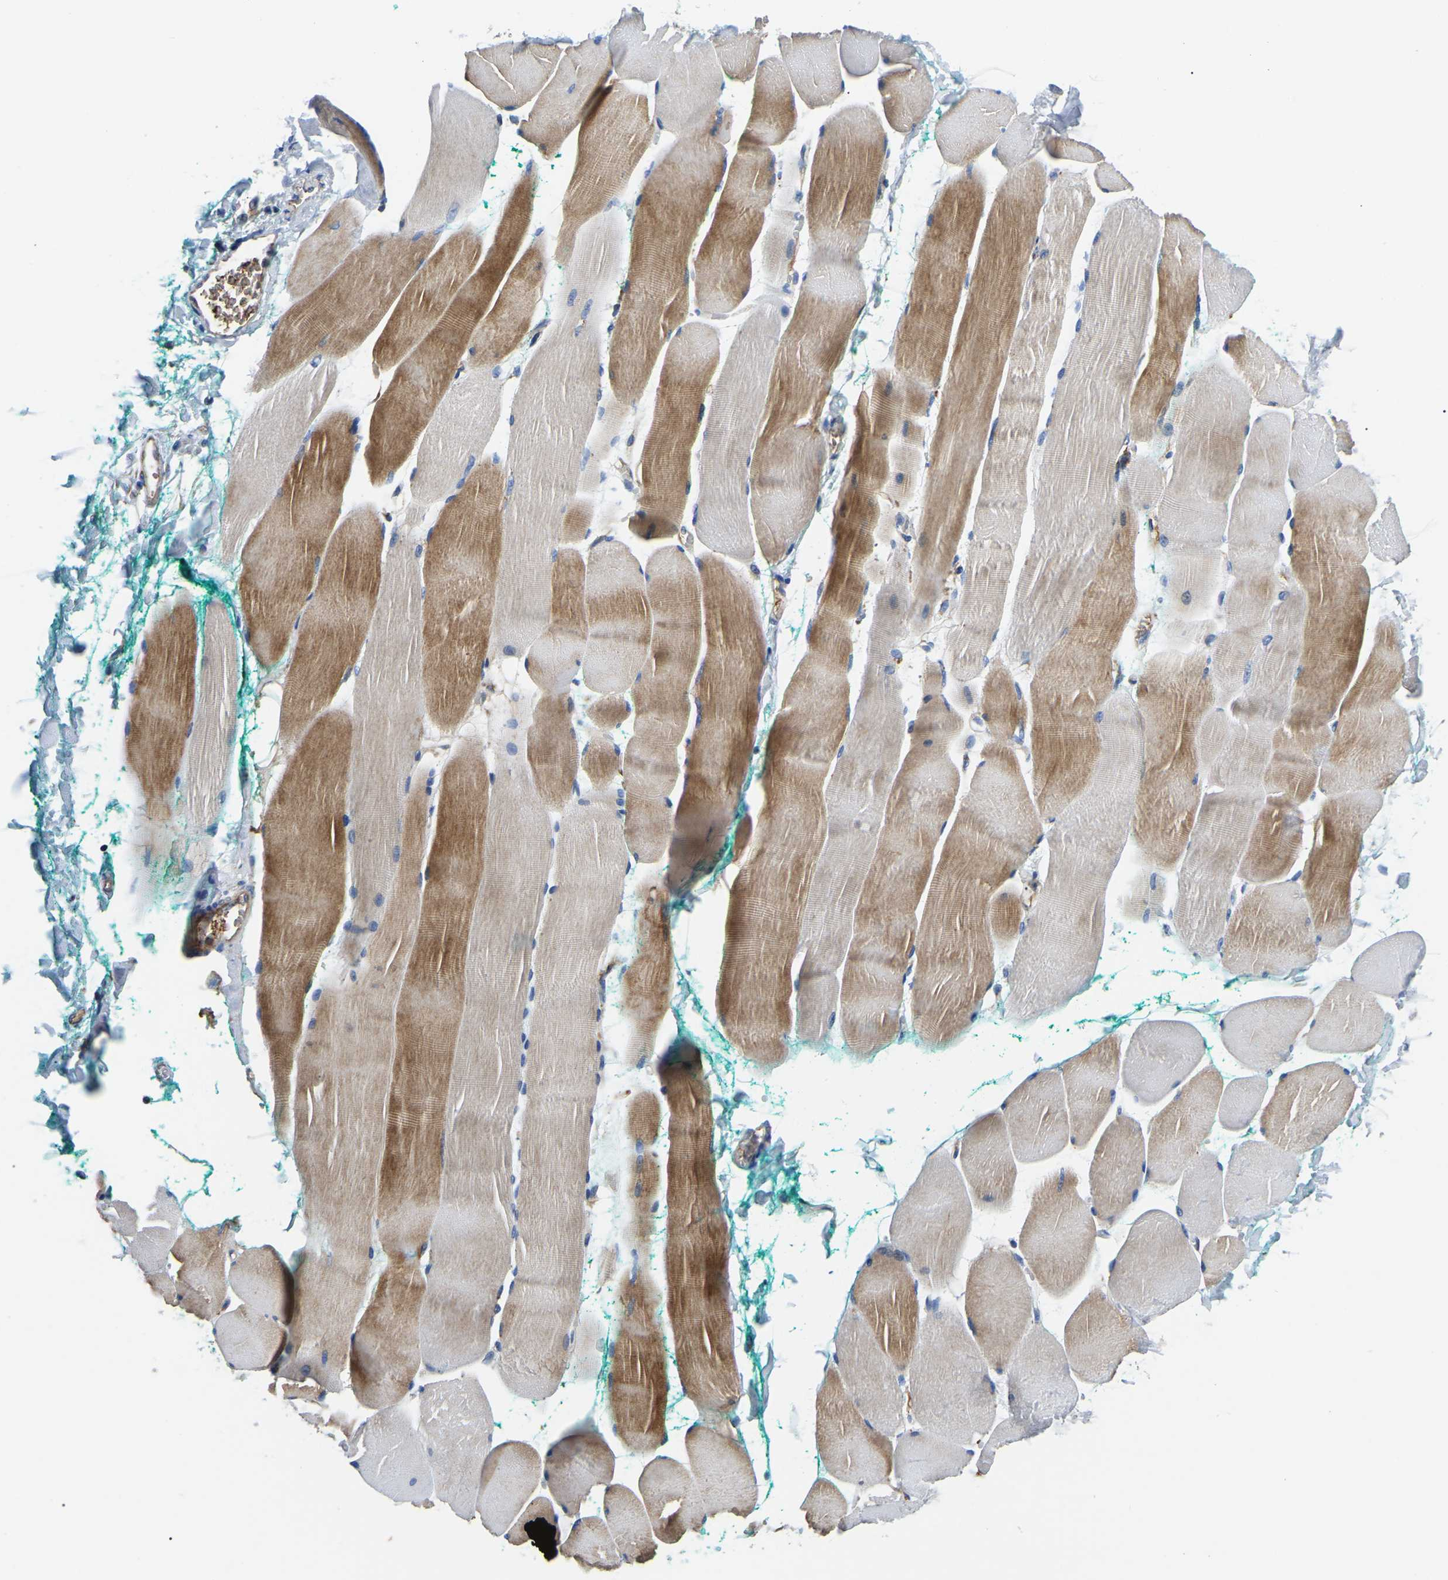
{"staining": {"intensity": "moderate", "quantity": "25%-75%", "location": "cytoplasmic/membranous"}, "tissue": "skeletal muscle", "cell_type": "Myocytes", "image_type": "normal", "snomed": [{"axis": "morphology", "description": "Normal tissue, NOS"}, {"axis": "morphology", "description": "Squamous cell carcinoma, NOS"}, {"axis": "topography", "description": "Skeletal muscle"}], "caption": "Protein staining displays moderate cytoplasmic/membranous positivity in approximately 25%-75% of myocytes in unremarkable skeletal muscle. Using DAB (3,3'-diaminobenzidine) (brown) and hematoxylin (blue) stains, captured at high magnification using brightfield microscopy.", "gene": "PPM1E", "patient": {"sex": "male", "age": 51}}